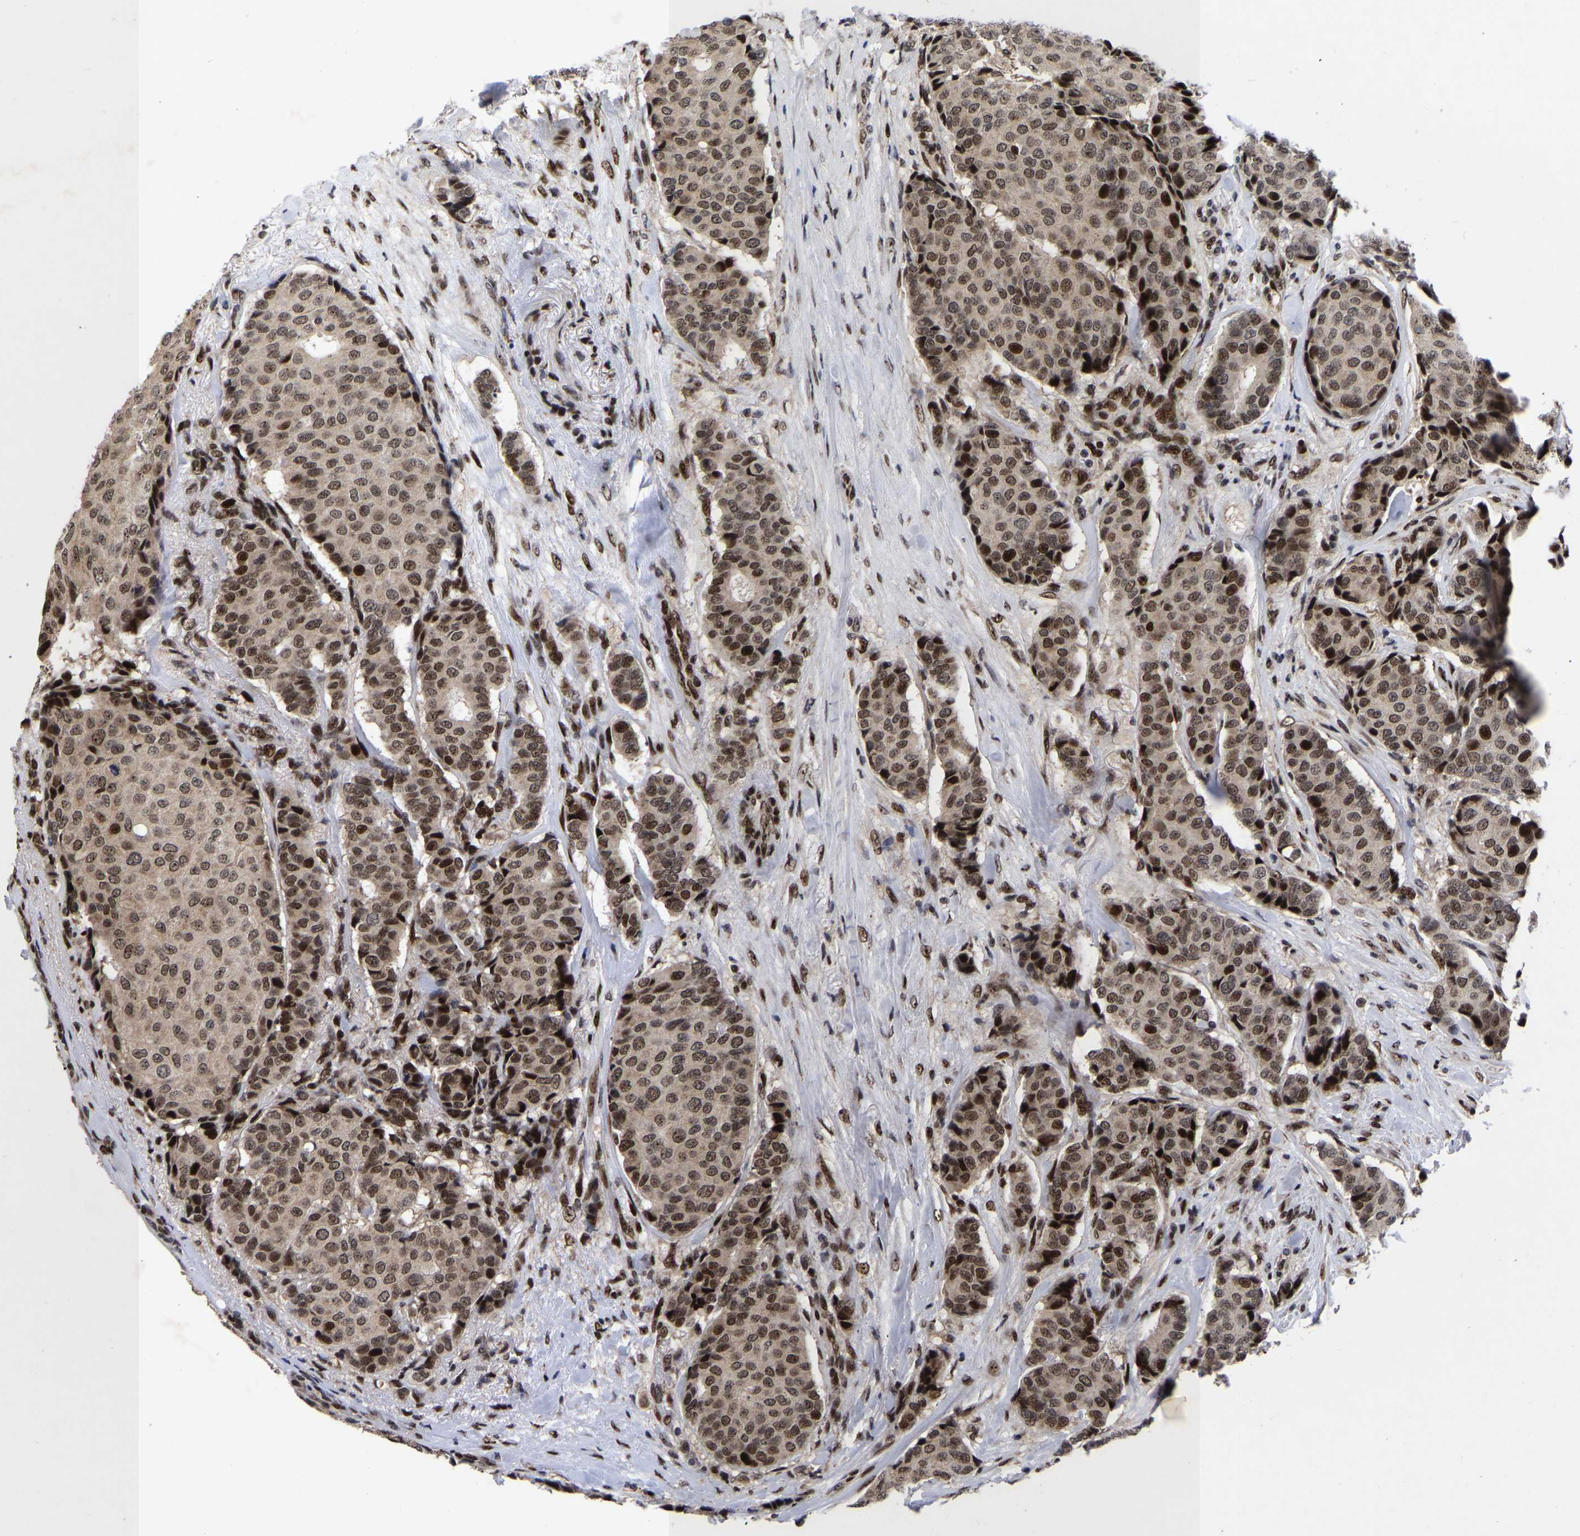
{"staining": {"intensity": "moderate", "quantity": ">75%", "location": "cytoplasmic/membranous,nuclear"}, "tissue": "breast cancer", "cell_type": "Tumor cells", "image_type": "cancer", "snomed": [{"axis": "morphology", "description": "Duct carcinoma"}, {"axis": "topography", "description": "Breast"}], "caption": "A brown stain highlights moderate cytoplasmic/membranous and nuclear staining of a protein in human breast intraductal carcinoma tumor cells.", "gene": "JUNB", "patient": {"sex": "female", "age": 75}}